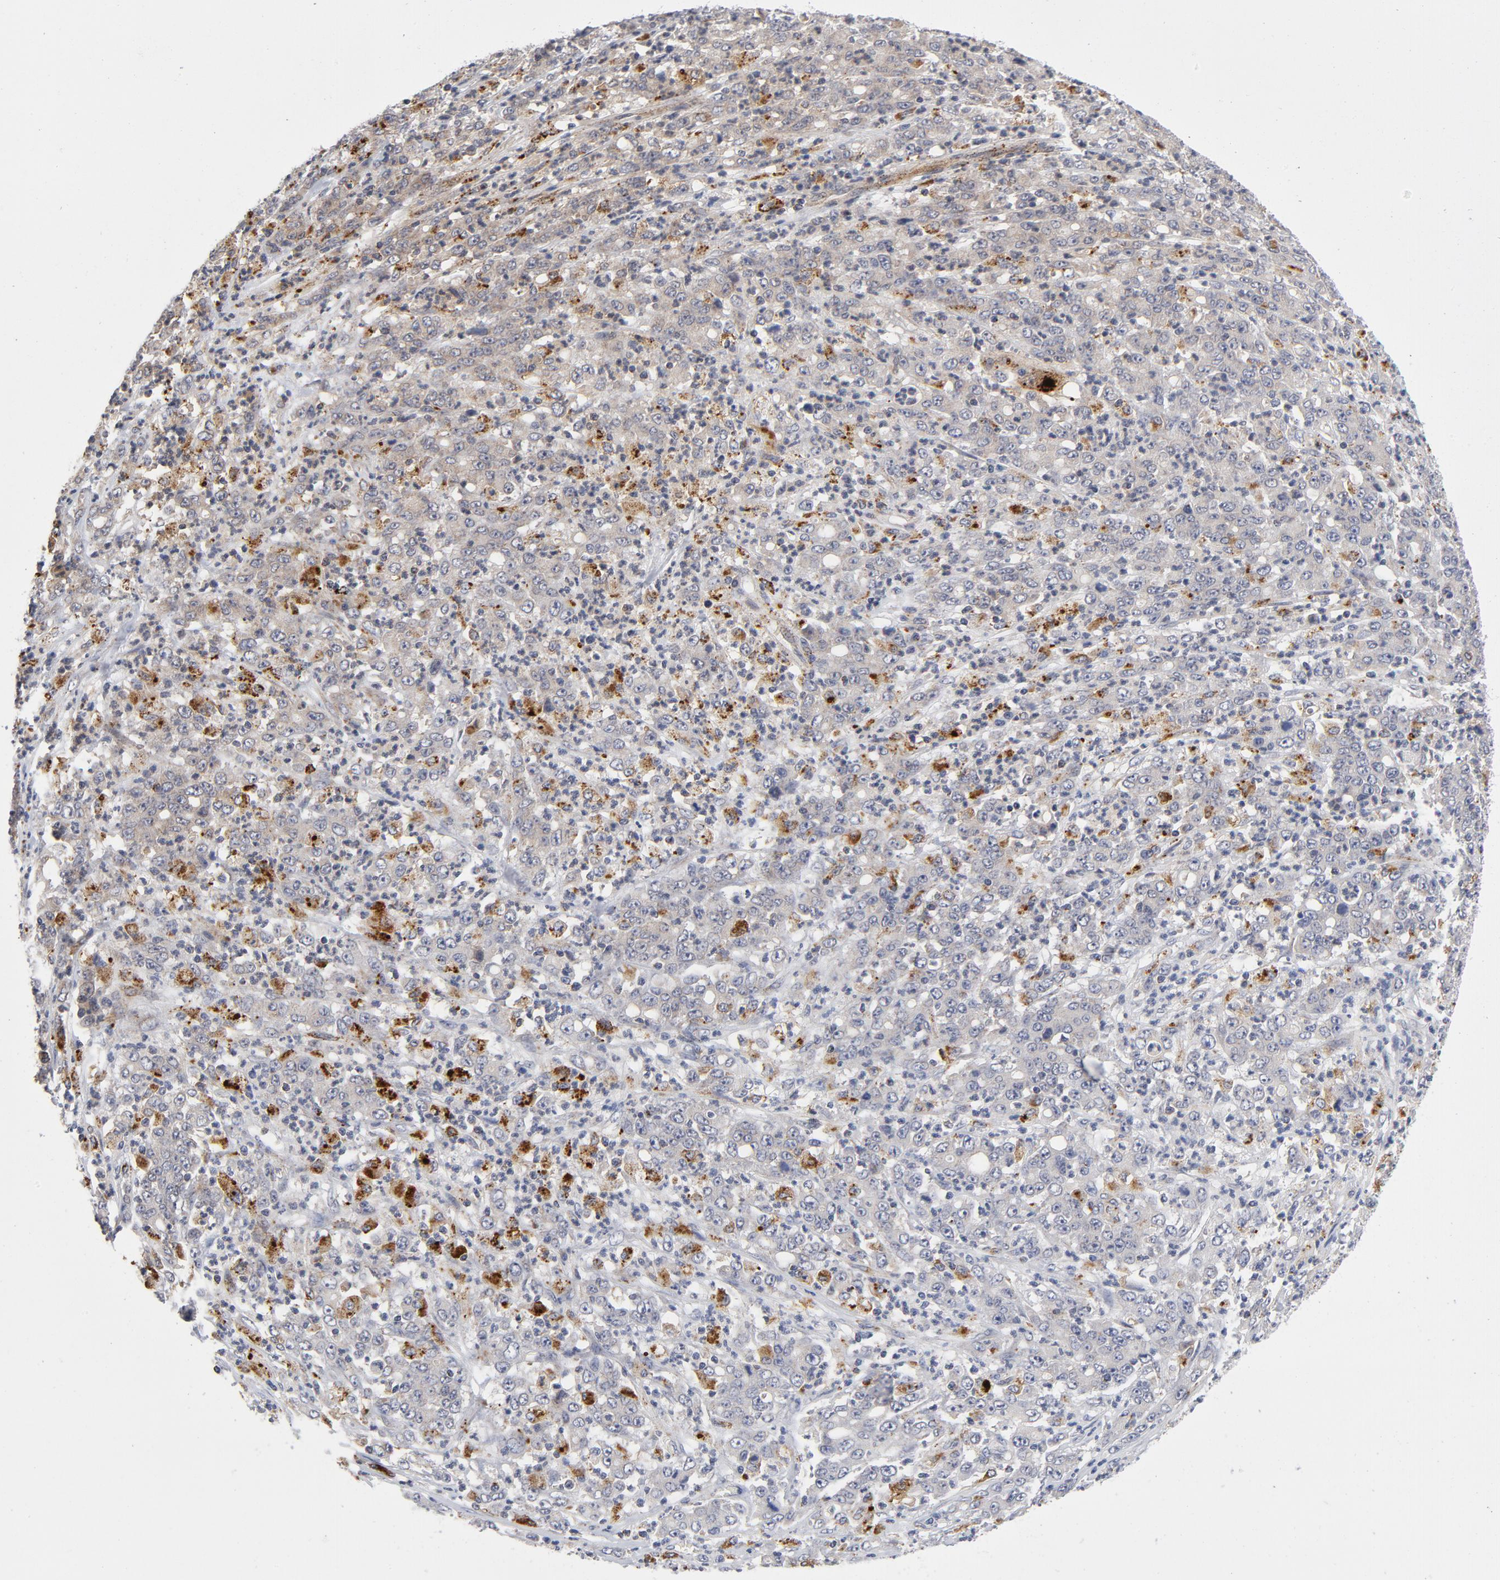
{"staining": {"intensity": "moderate", "quantity": "25%-75%", "location": "cytoplasmic/membranous"}, "tissue": "stomach cancer", "cell_type": "Tumor cells", "image_type": "cancer", "snomed": [{"axis": "morphology", "description": "Adenocarcinoma, NOS"}, {"axis": "topography", "description": "Stomach, lower"}], "caption": "About 25%-75% of tumor cells in stomach cancer demonstrate moderate cytoplasmic/membranous protein positivity as visualized by brown immunohistochemical staining.", "gene": "AKT2", "patient": {"sex": "female", "age": 71}}